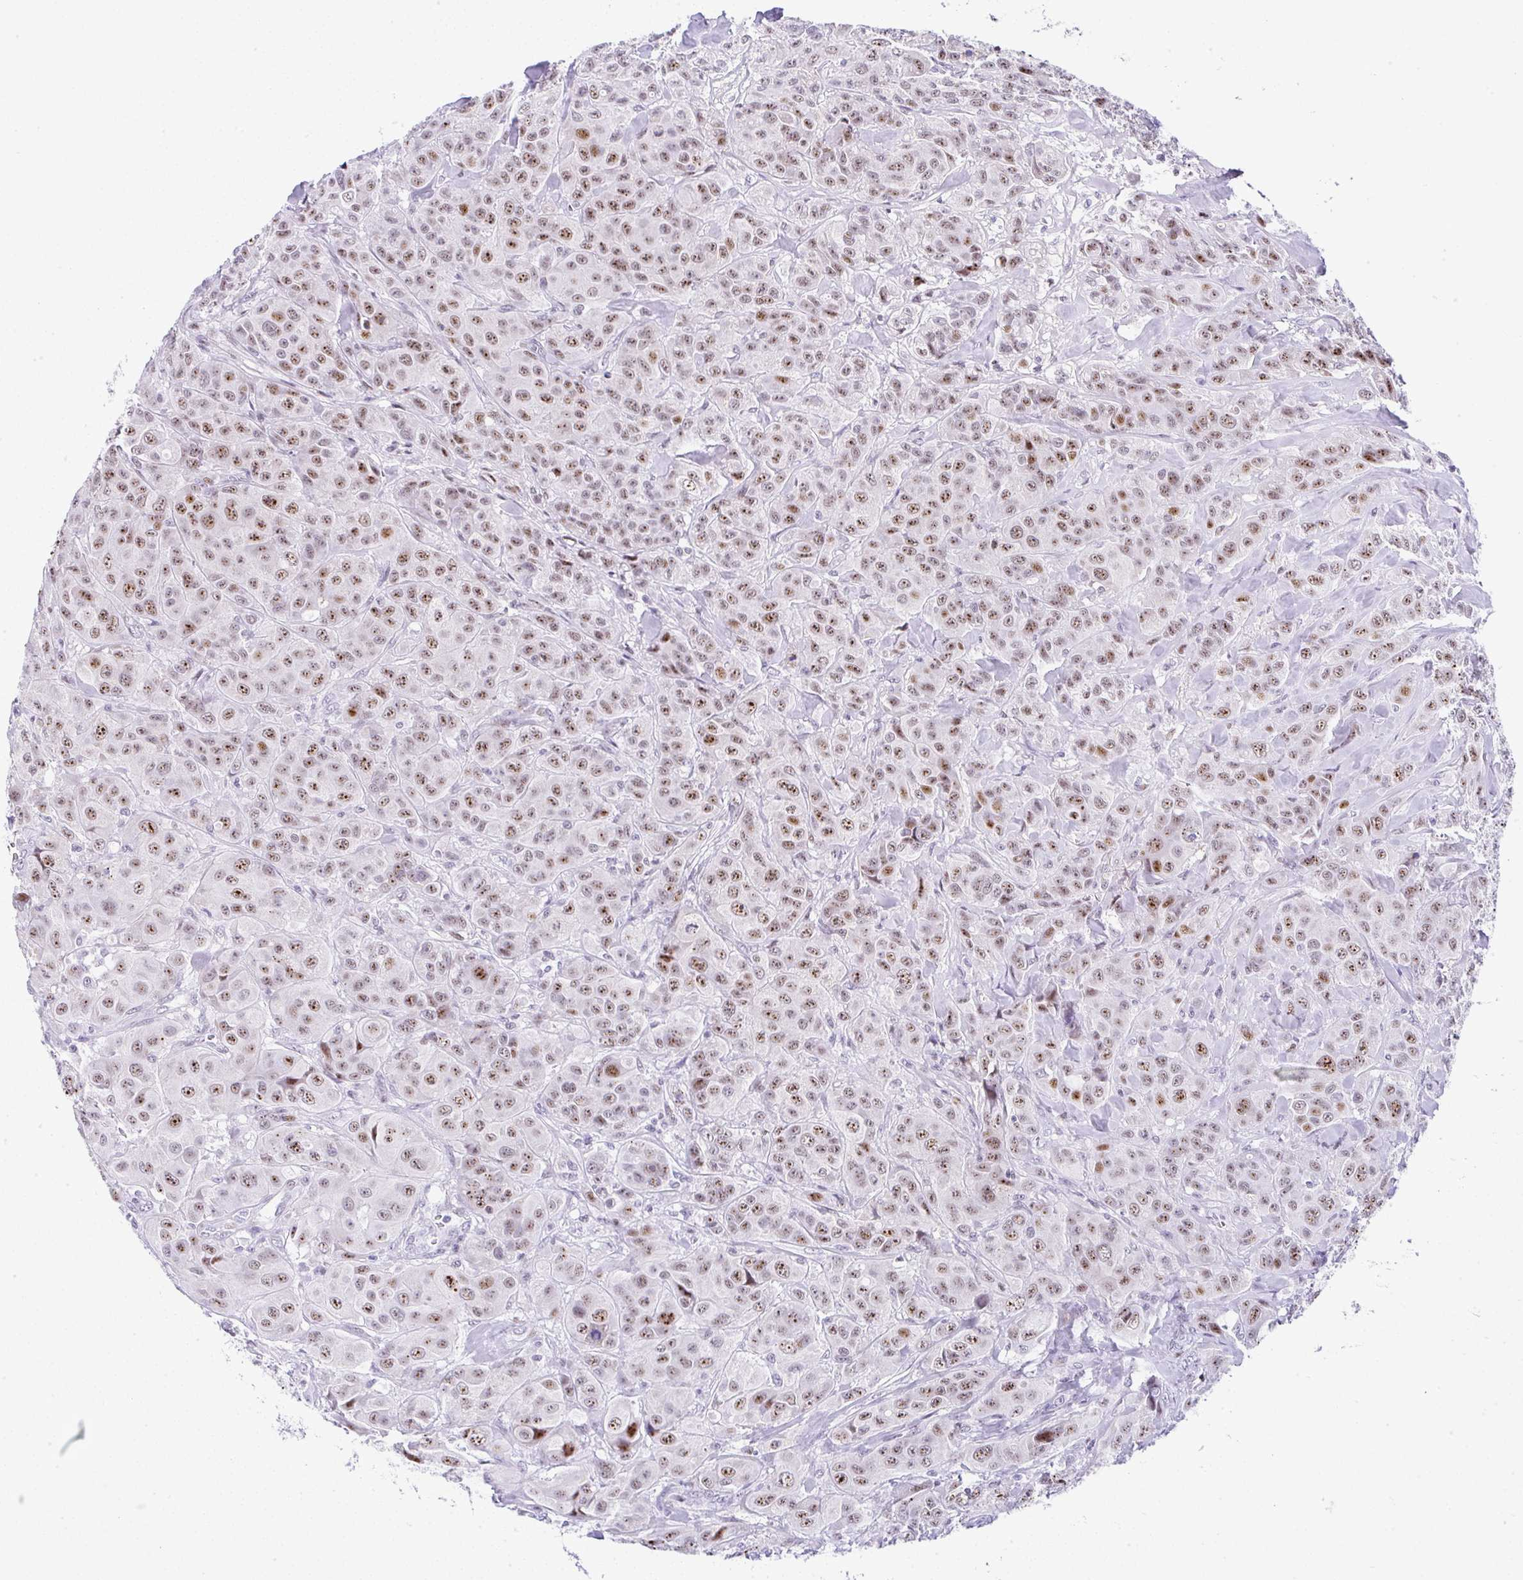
{"staining": {"intensity": "moderate", "quantity": ">75%", "location": "nuclear"}, "tissue": "breast cancer", "cell_type": "Tumor cells", "image_type": "cancer", "snomed": [{"axis": "morphology", "description": "Normal tissue, NOS"}, {"axis": "morphology", "description": "Duct carcinoma"}, {"axis": "topography", "description": "Breast"}], "caption": "This photomicrograph shows breast intraductal carcinoma stained with IHC to label a protein in brown. The nuclear of tumor cells show moderate positivity for the protein. Nuclei are counter-stained blue.", "gene": "NR1D2", "patient": {"sex": "female", "age": 43}}